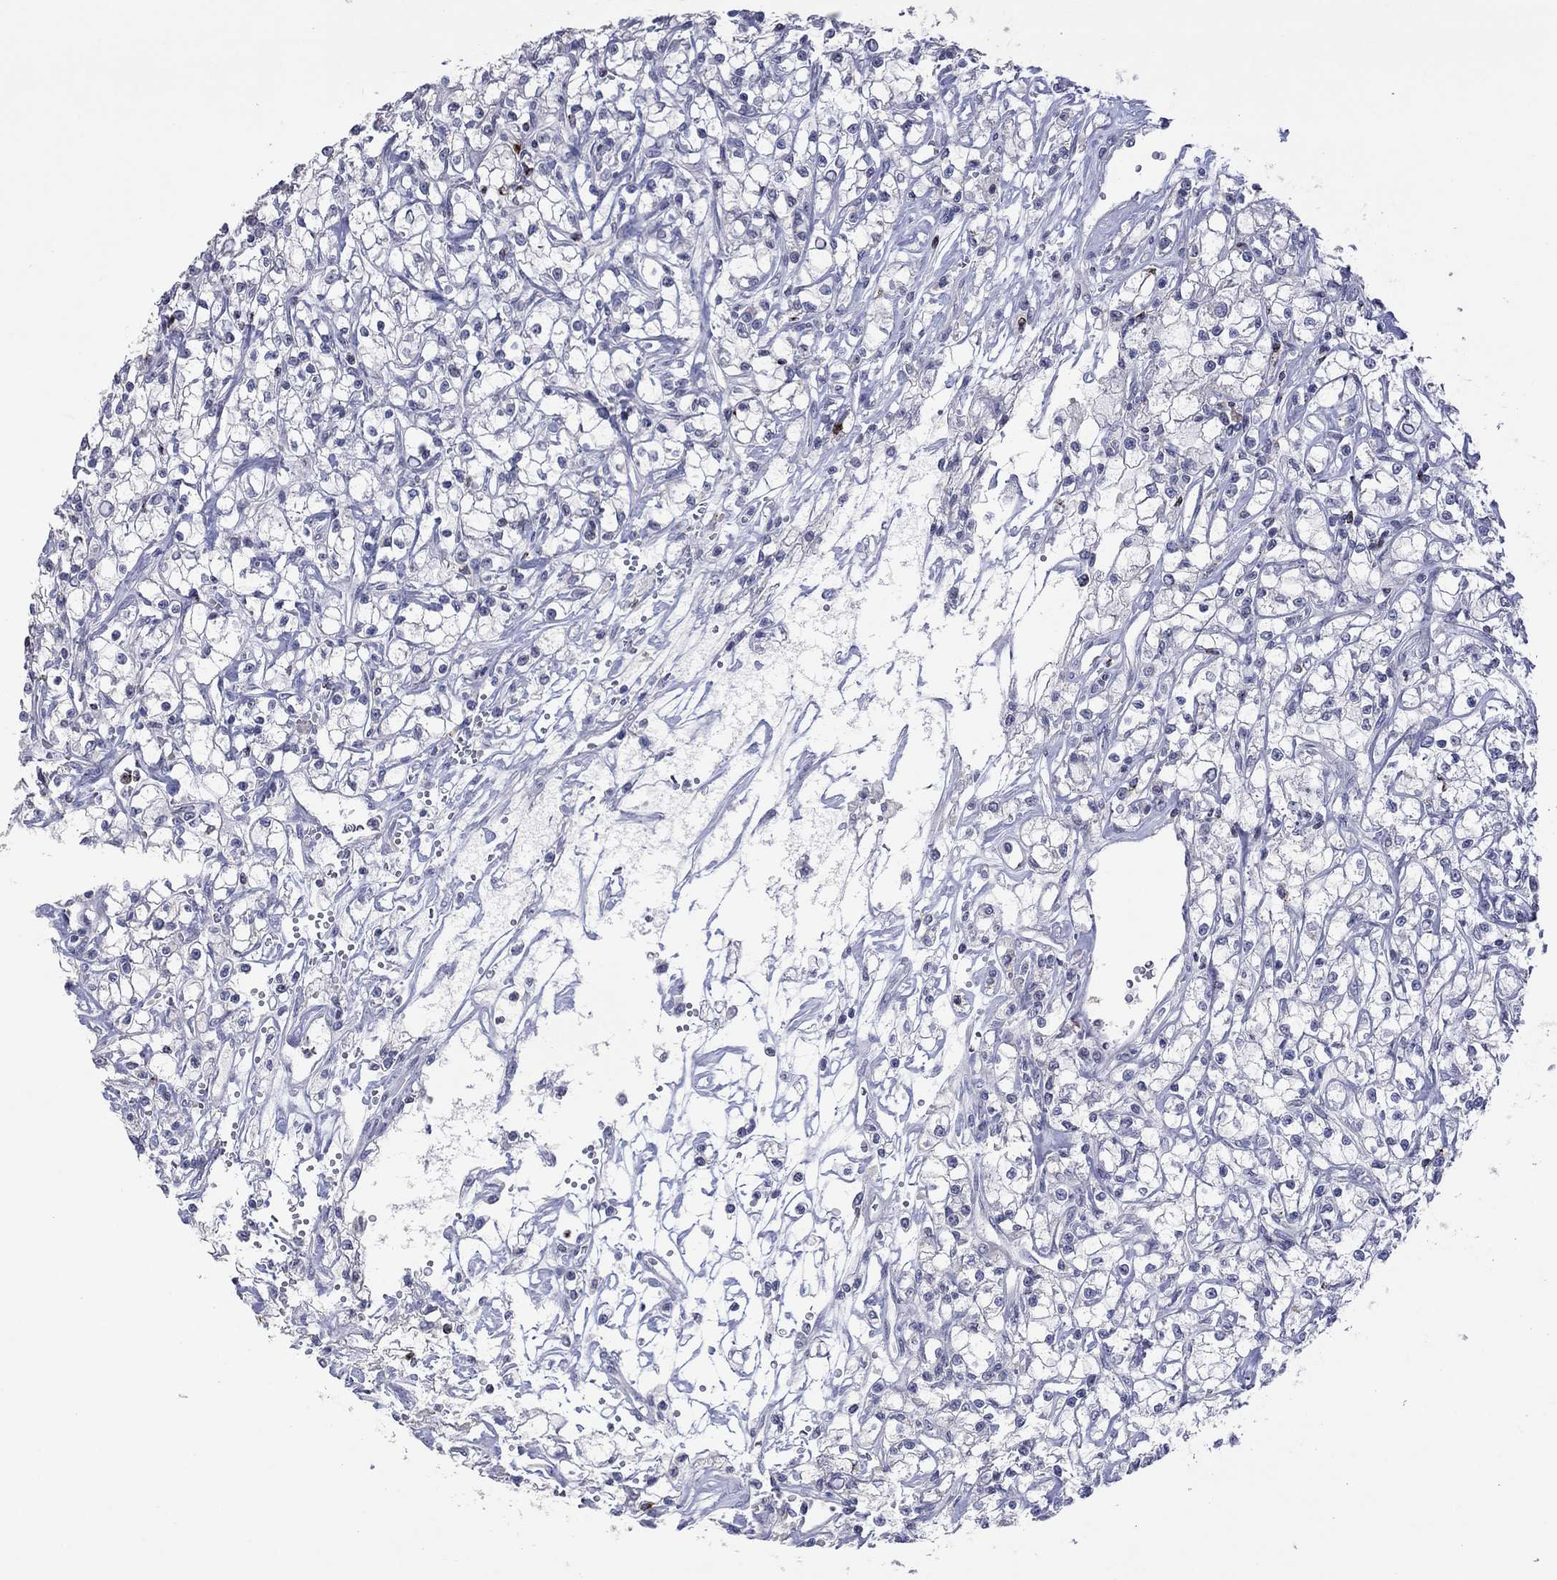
{"staining": {"intensity": "negative", "quantity": "none", "location": "none"}, "tissue": "renal cancer", "cell_type": "Tumor cells", "image_type": "cancer", "snomed": [{"axis": "morphology", "description": "Adenocarcinoma, NOS"}, {"axis": "topography", "description": "Kidney"}], "caption": "Human adenocarcinoma (renal) stained for a protein using immunohistochemistry (IHC) demonstrates no staining in tumor cells.", "gene": "CCL5", "patient": {"sex": "female", "age": 59}}